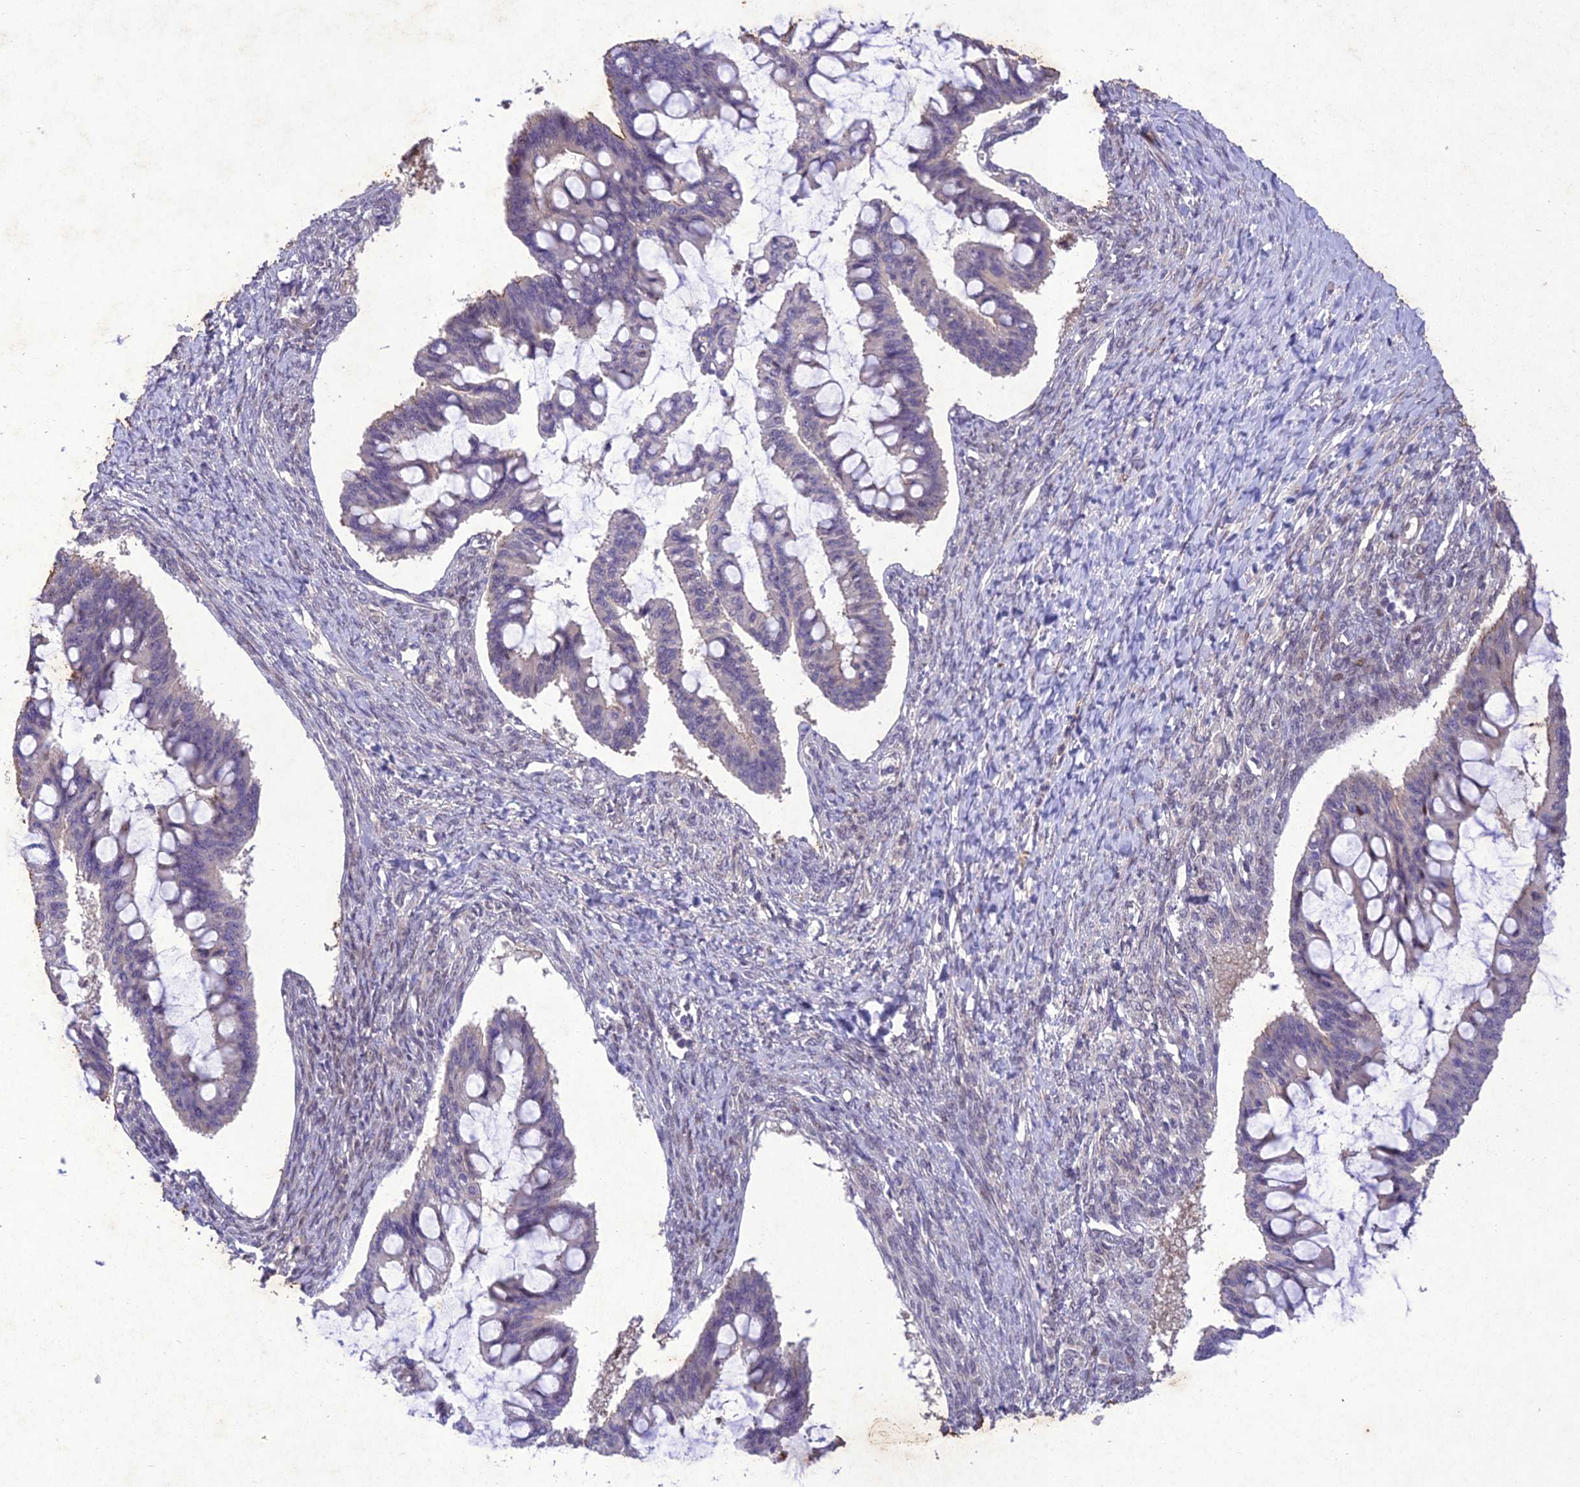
{"staining": {"intensity": "negative", "quantity": "none", "location": "none"}, "tissue": "ovarian cancer", "cell_type": "Tumor cells", "image_type": "cancer", "snomed": [{"axis": "morphology", "description": "Cystadenocarcinoma, mucinous, NOS"}, {"axis": "topography", "description": "Ovary"}], "caption": "Immunohistochemistry photomicrograph of ovarian cancer (mucinous cystadenocarcinoma) stained for a protein (brown), which demonstrates no expression in tumor cells. The staining was performed using DAB (3,3'-diaminobenzidine) to visualize the protein expression in brown, while the nuclei were stained in blue with hematoxylin (Magnification: 20x).", "gene": "ANKRD52", "patient": {"sex": "female", "age": 73}}